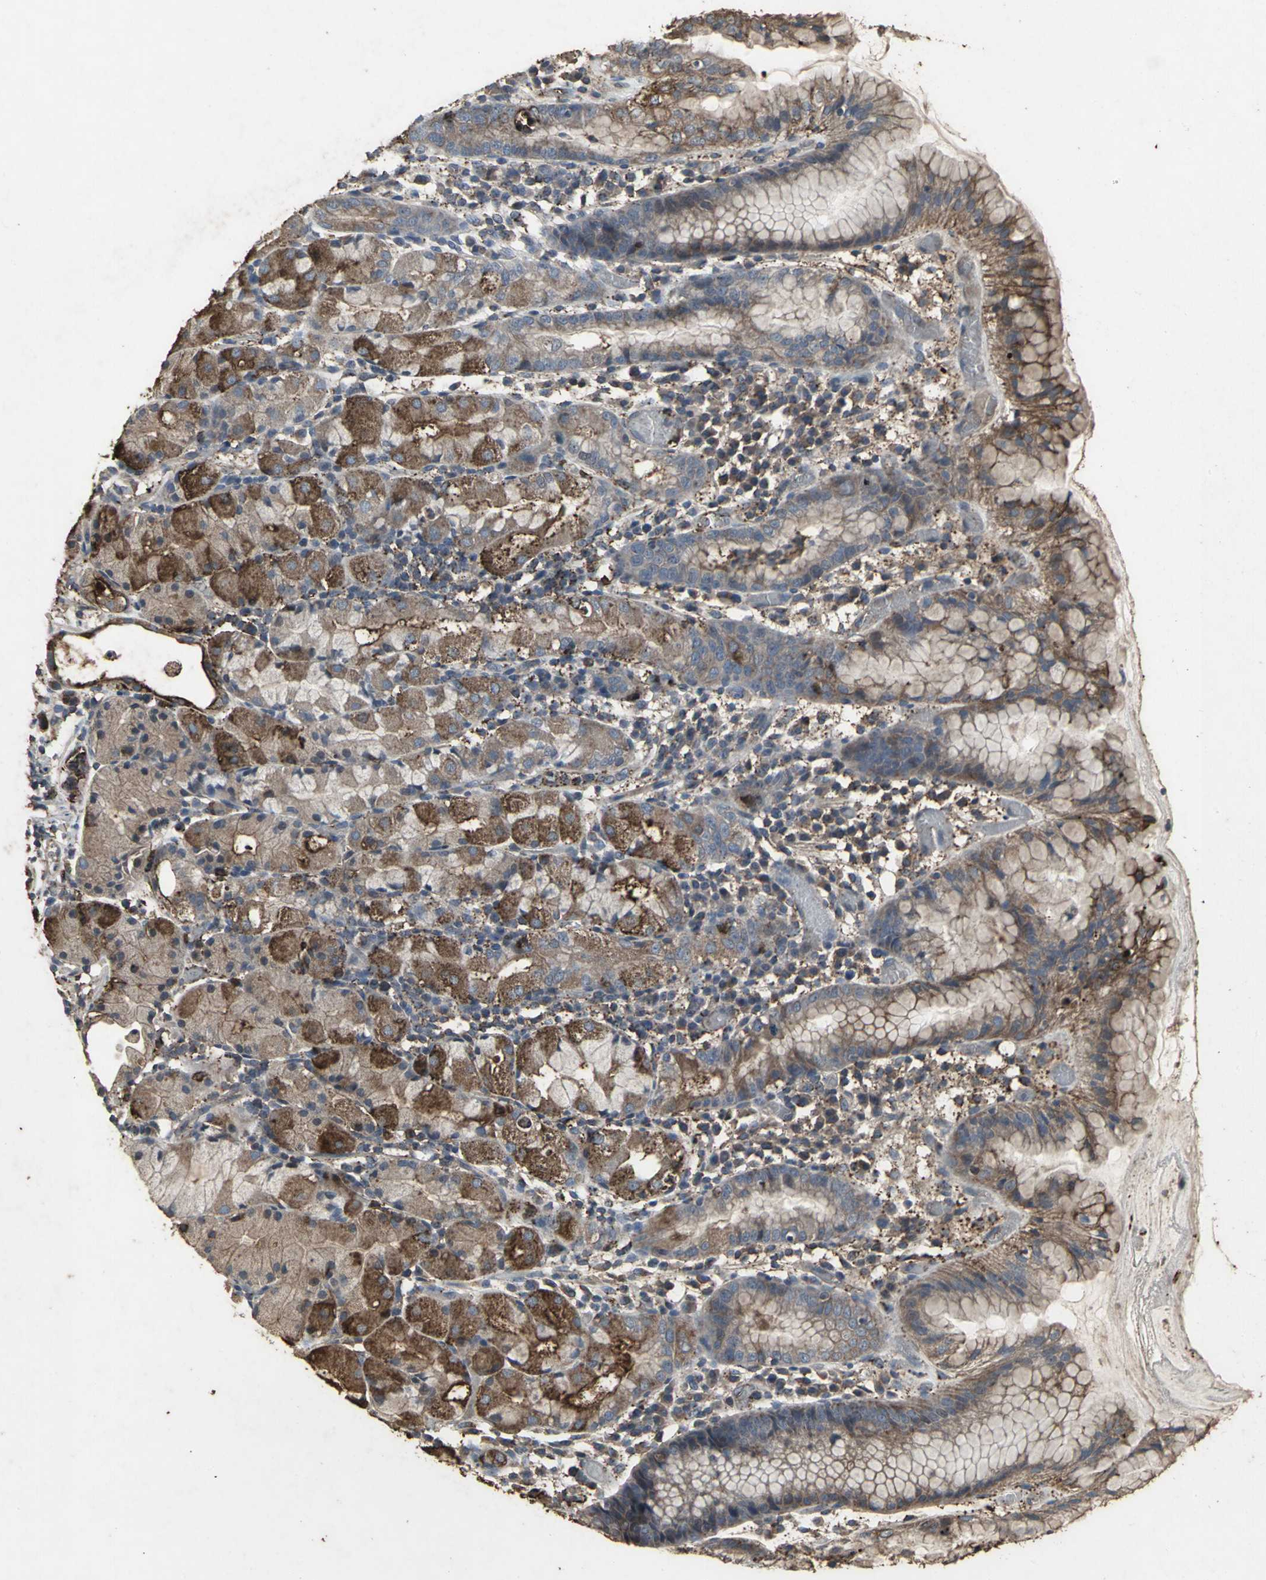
{"staining": {"intensity": "strong", "quantity": ">75%", "location": "cytoplasmic/membranous"}, "tissue": "stomach", "cell_type": "Glandular cells", "image_type": "normal", "snomed": [{"axis": "morphology", "description": "Normal tissue, NOS"}, {"axis": "topography", "description": "Stomach"}, {"axis": "topography", "description": "Stomach, lower"}], "caption": "Stomach stained with immunohistochemistry displays strong cytoplasmic/membranous staining in approximately >75% of glandular cells.", "gene": "CCR9", "patient": {"sex": "female", "age": 75}}